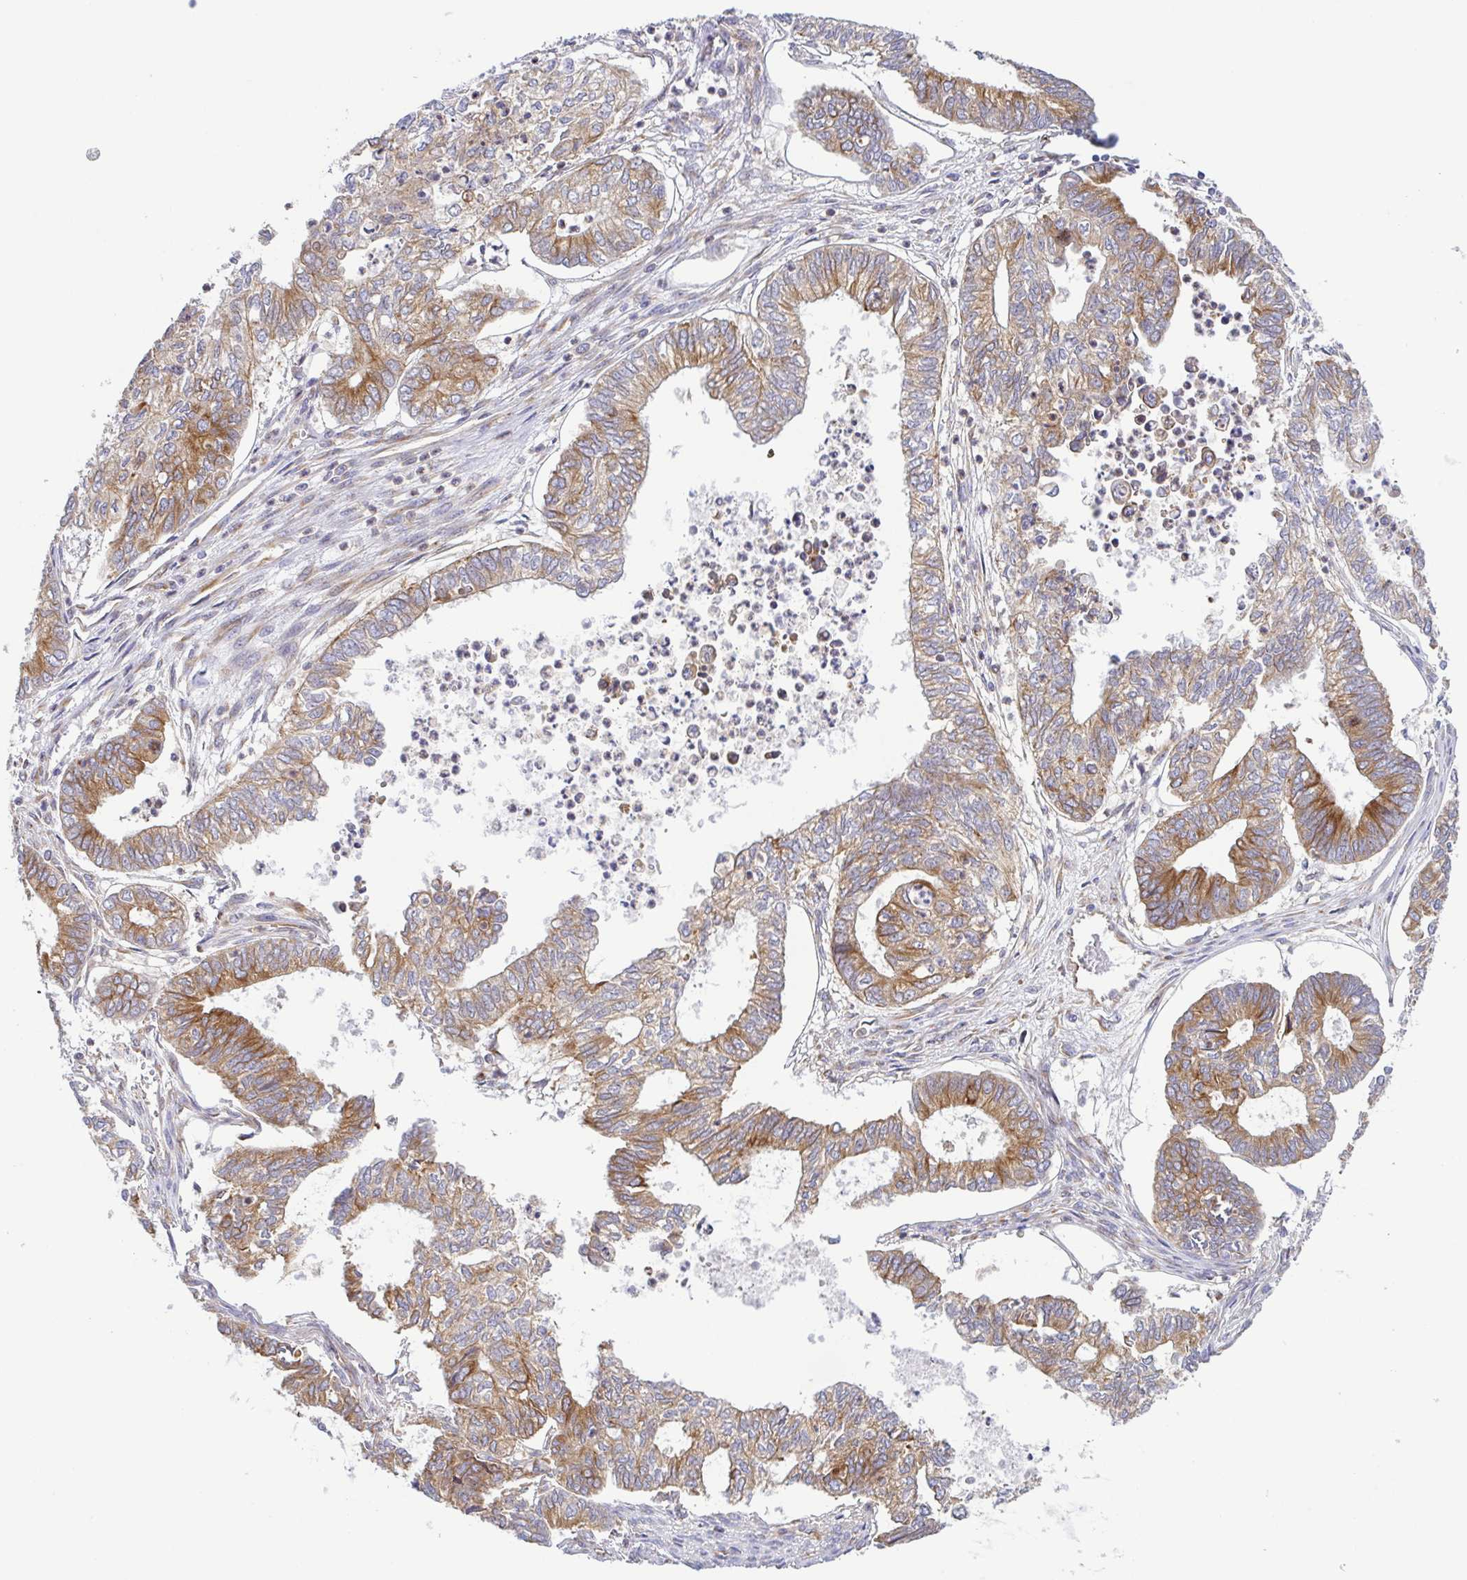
{"staining": {"intensity": "moderate", "quantity": "25%-75%", "location": "cytoplasmic/membranous"}, "tissue": "ovarian cancer", "cell_type": "Tumor cells", "image_type": "cancer", "snomed": [{"axis": "morphology", "description": "Carcinoma, endometroid"}, {"axis": "topography", "description": "Ovary"}], "caption": "An image of ovarian cancer (endometroid carcinoma) stained for a protein demonstrates moderate cytoplasmic/membranous brown staining in tumor cells. (DAB IHC with brightfield microscopy, high magnification).", "gene": "KIF5B", "patient": {"sex": "female", "age": 64}}